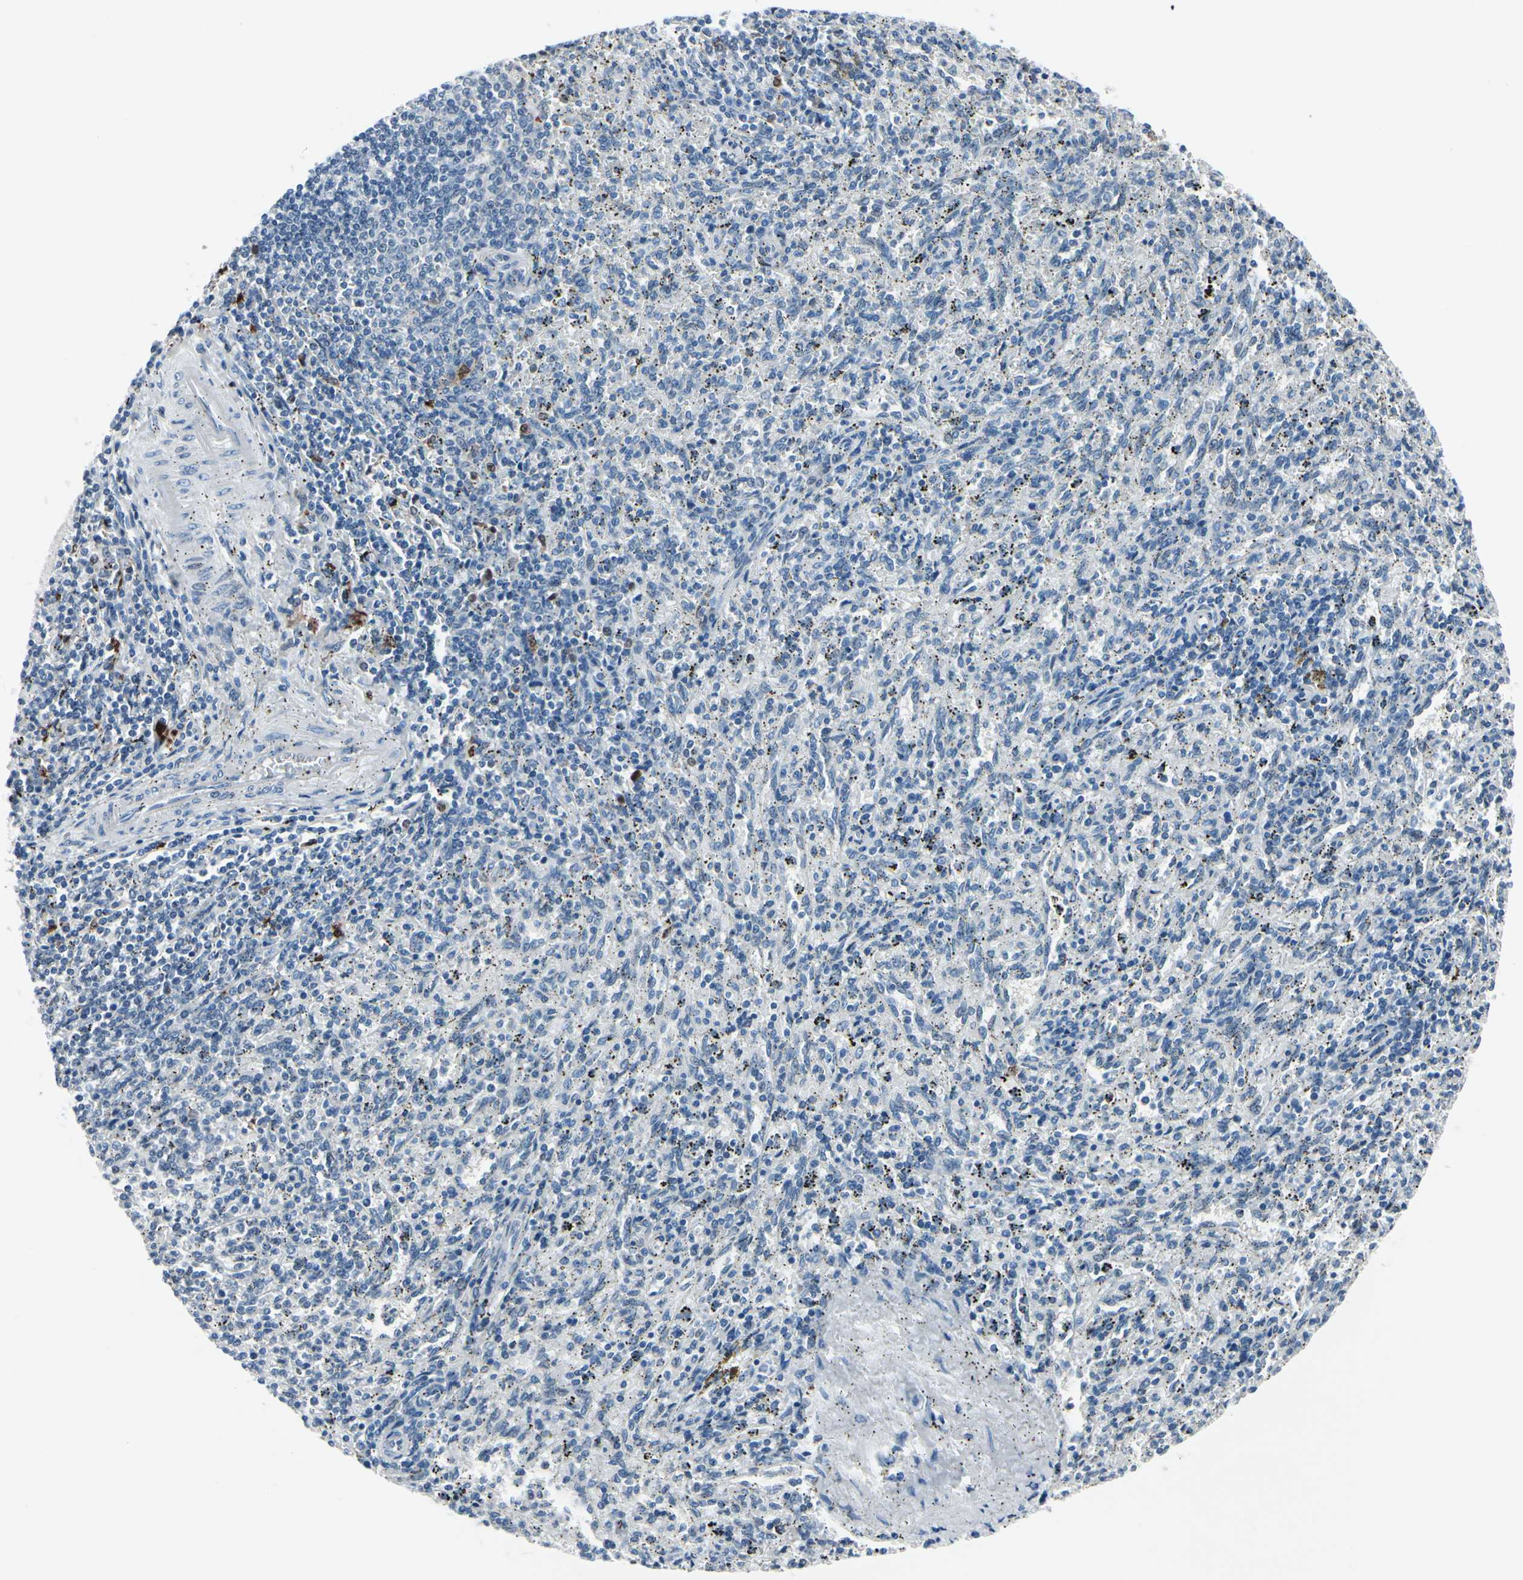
{"staining": {"intensity": "negative", "quantity": "none", "location": "none"}, "tissue": "spleen", "cell_type": "Cells in red pulp", "image_type": "normal", "snomed": [{"axis": "morphology", "description": "Normal tissue, NOS"}, {"axis": "topography", "description": "Spleen"}], "caption": "Immunohistochemistry (IHC) of unremarkable human spleen reveals no positivity in cells in red pulp. Nuclei are stained in blue.", "gene": "TXN", "patient": {"sex": "female", "age": 10}}